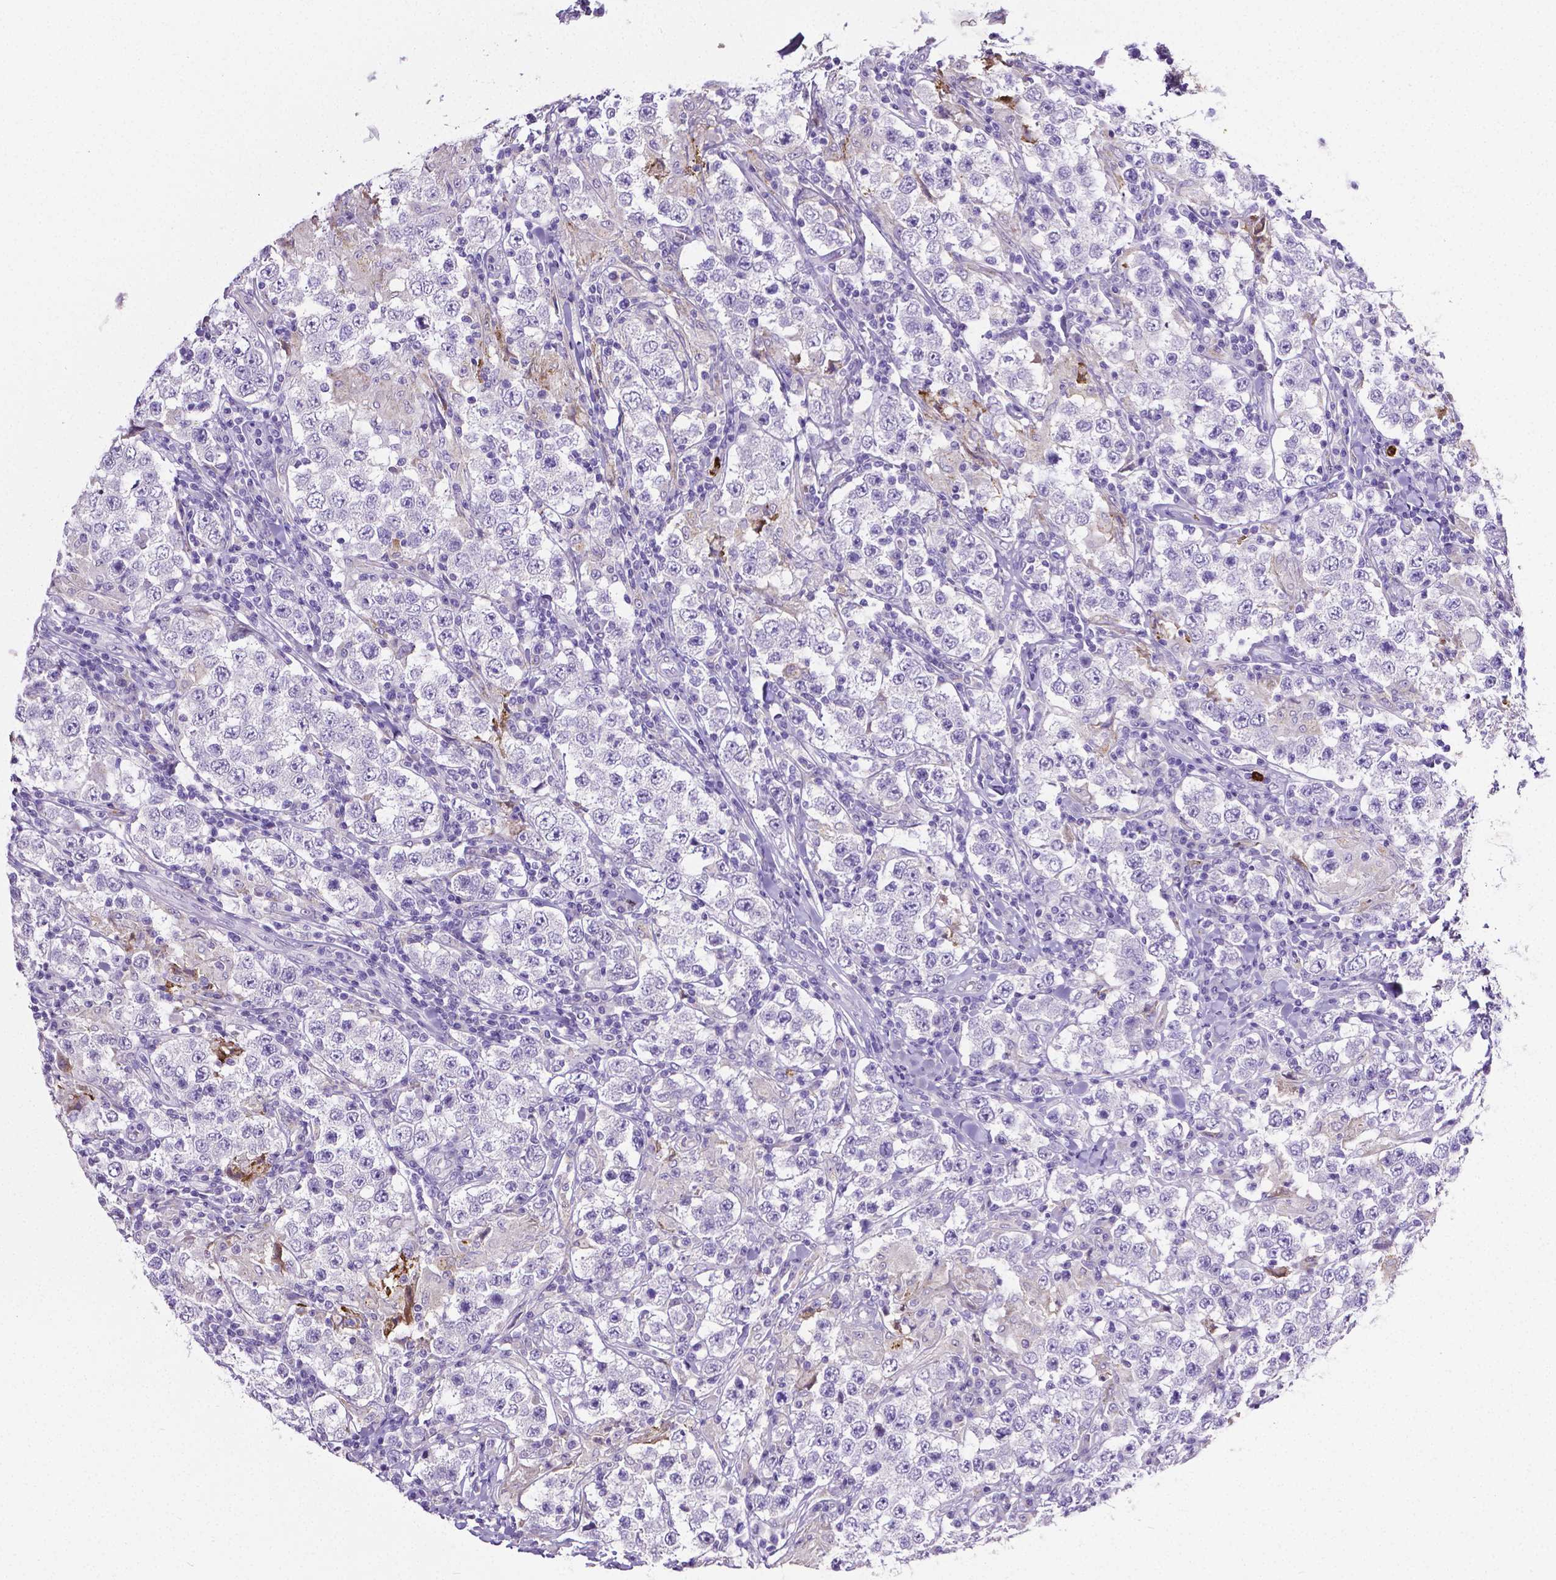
{"staining": {"intensity": "negative", "quantity": "none", "location": "none"}, "tissue": "testis cancer", "cell_type": "Tumor cells", "image_type": "cancer", "snomed": [{"axis": "morphology", "description": "Seminoma, NOS"}, {"axis": "morphology", "description": "Carcinoma, Embryonal, NOS"}, {"axis": "topography", "description": "Testis"}], "caption": "Seminoma (testis) was stained to show a protein in brown. There is no significant staining in tumor cells.", "gene": "MMP9", "patient": {"sex": "male", "age": 41}}